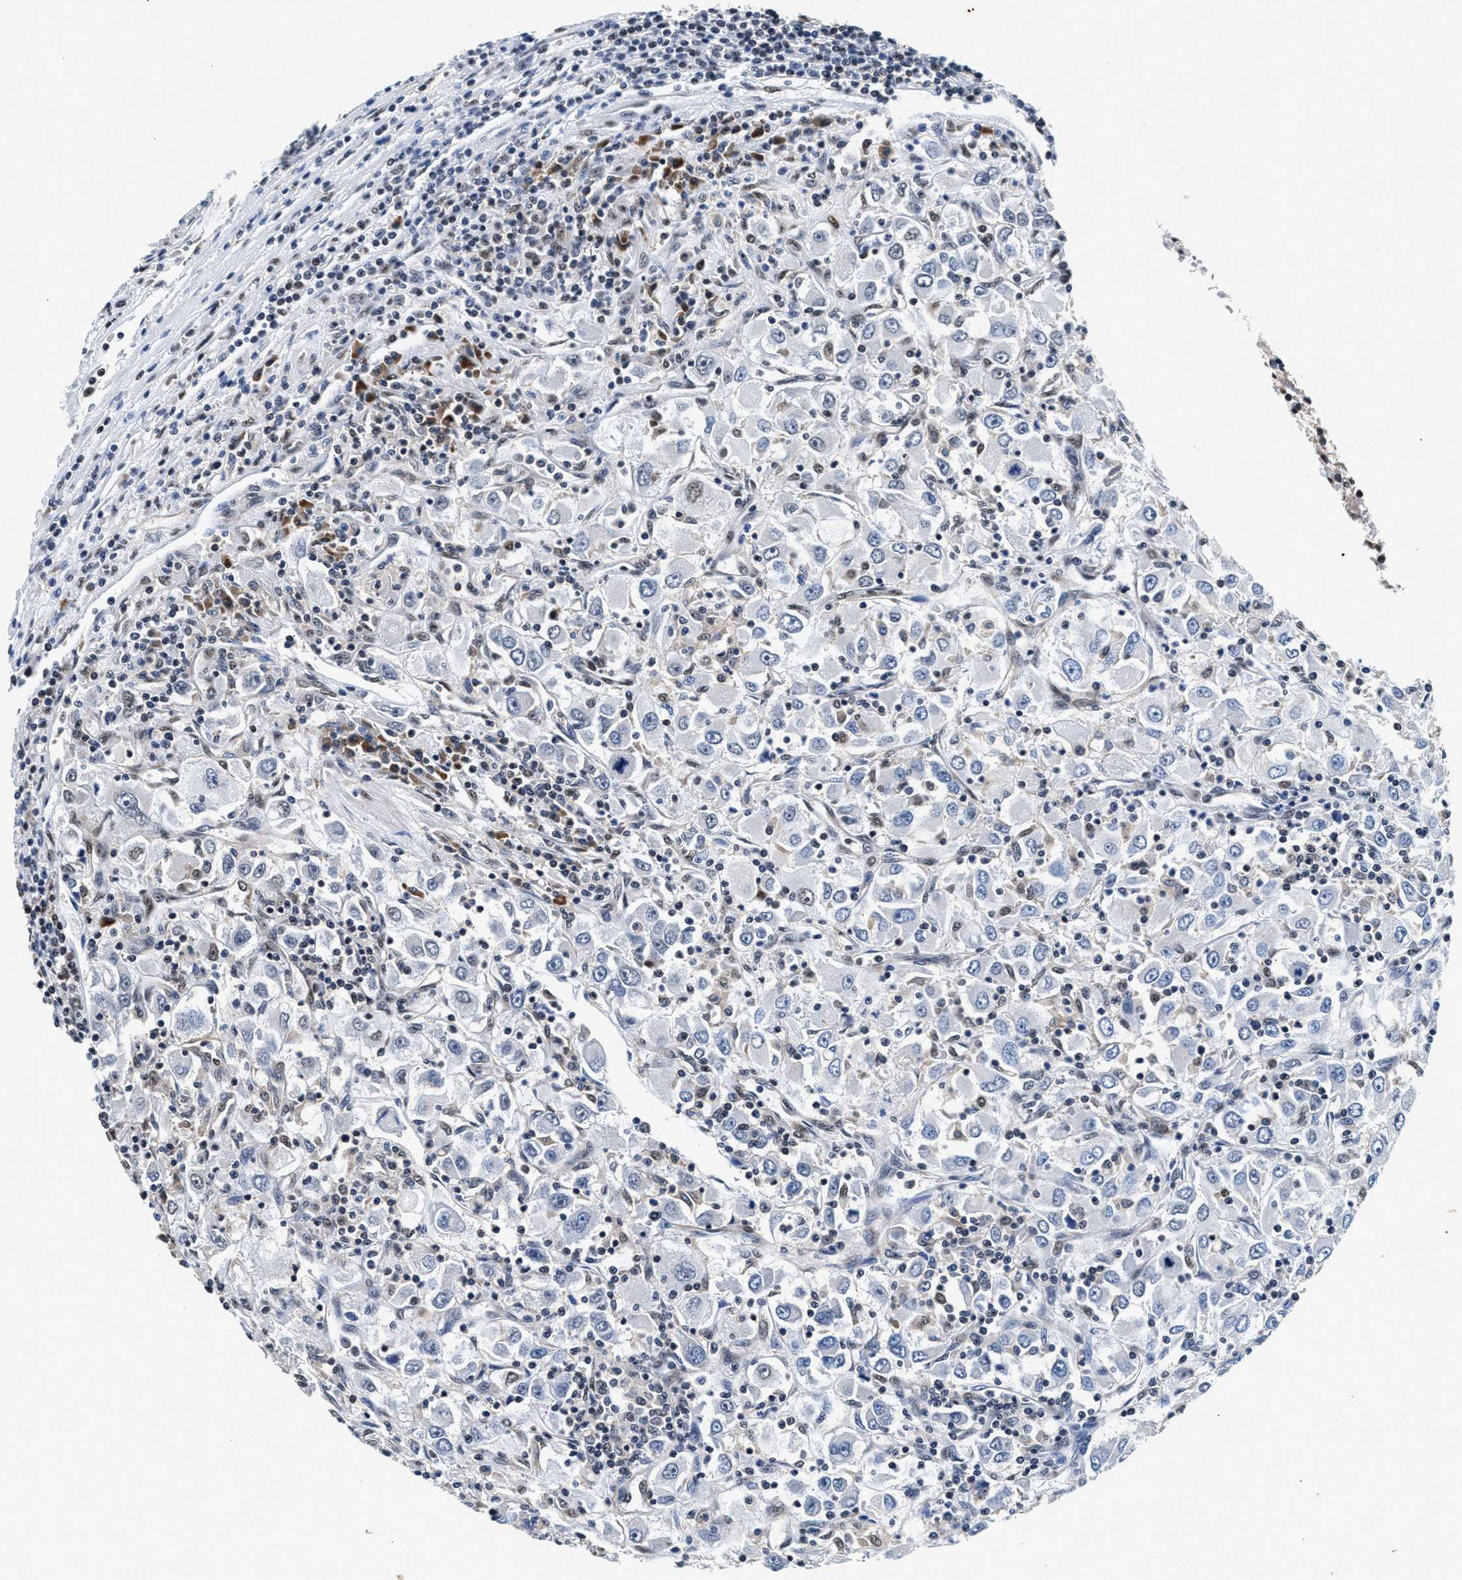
{"staining": {"intensity": "negative", "quantity": "none", "location": "none"}, "tissue": "renal cancer", "cell_type": "Tumor cells", "image_type": "cancer", "snomed": [{"axis": "morphology", "description": "Adenocarcinoma, NOS"}, {"axis": "topography", "description": "Kidney"}], "caption": "Protein analysis of adenocarcinoma (renal) exhibits no significant staining in tumor cells.", "gene": "USP16", "patient": {"sex": "female", "age": 52}}